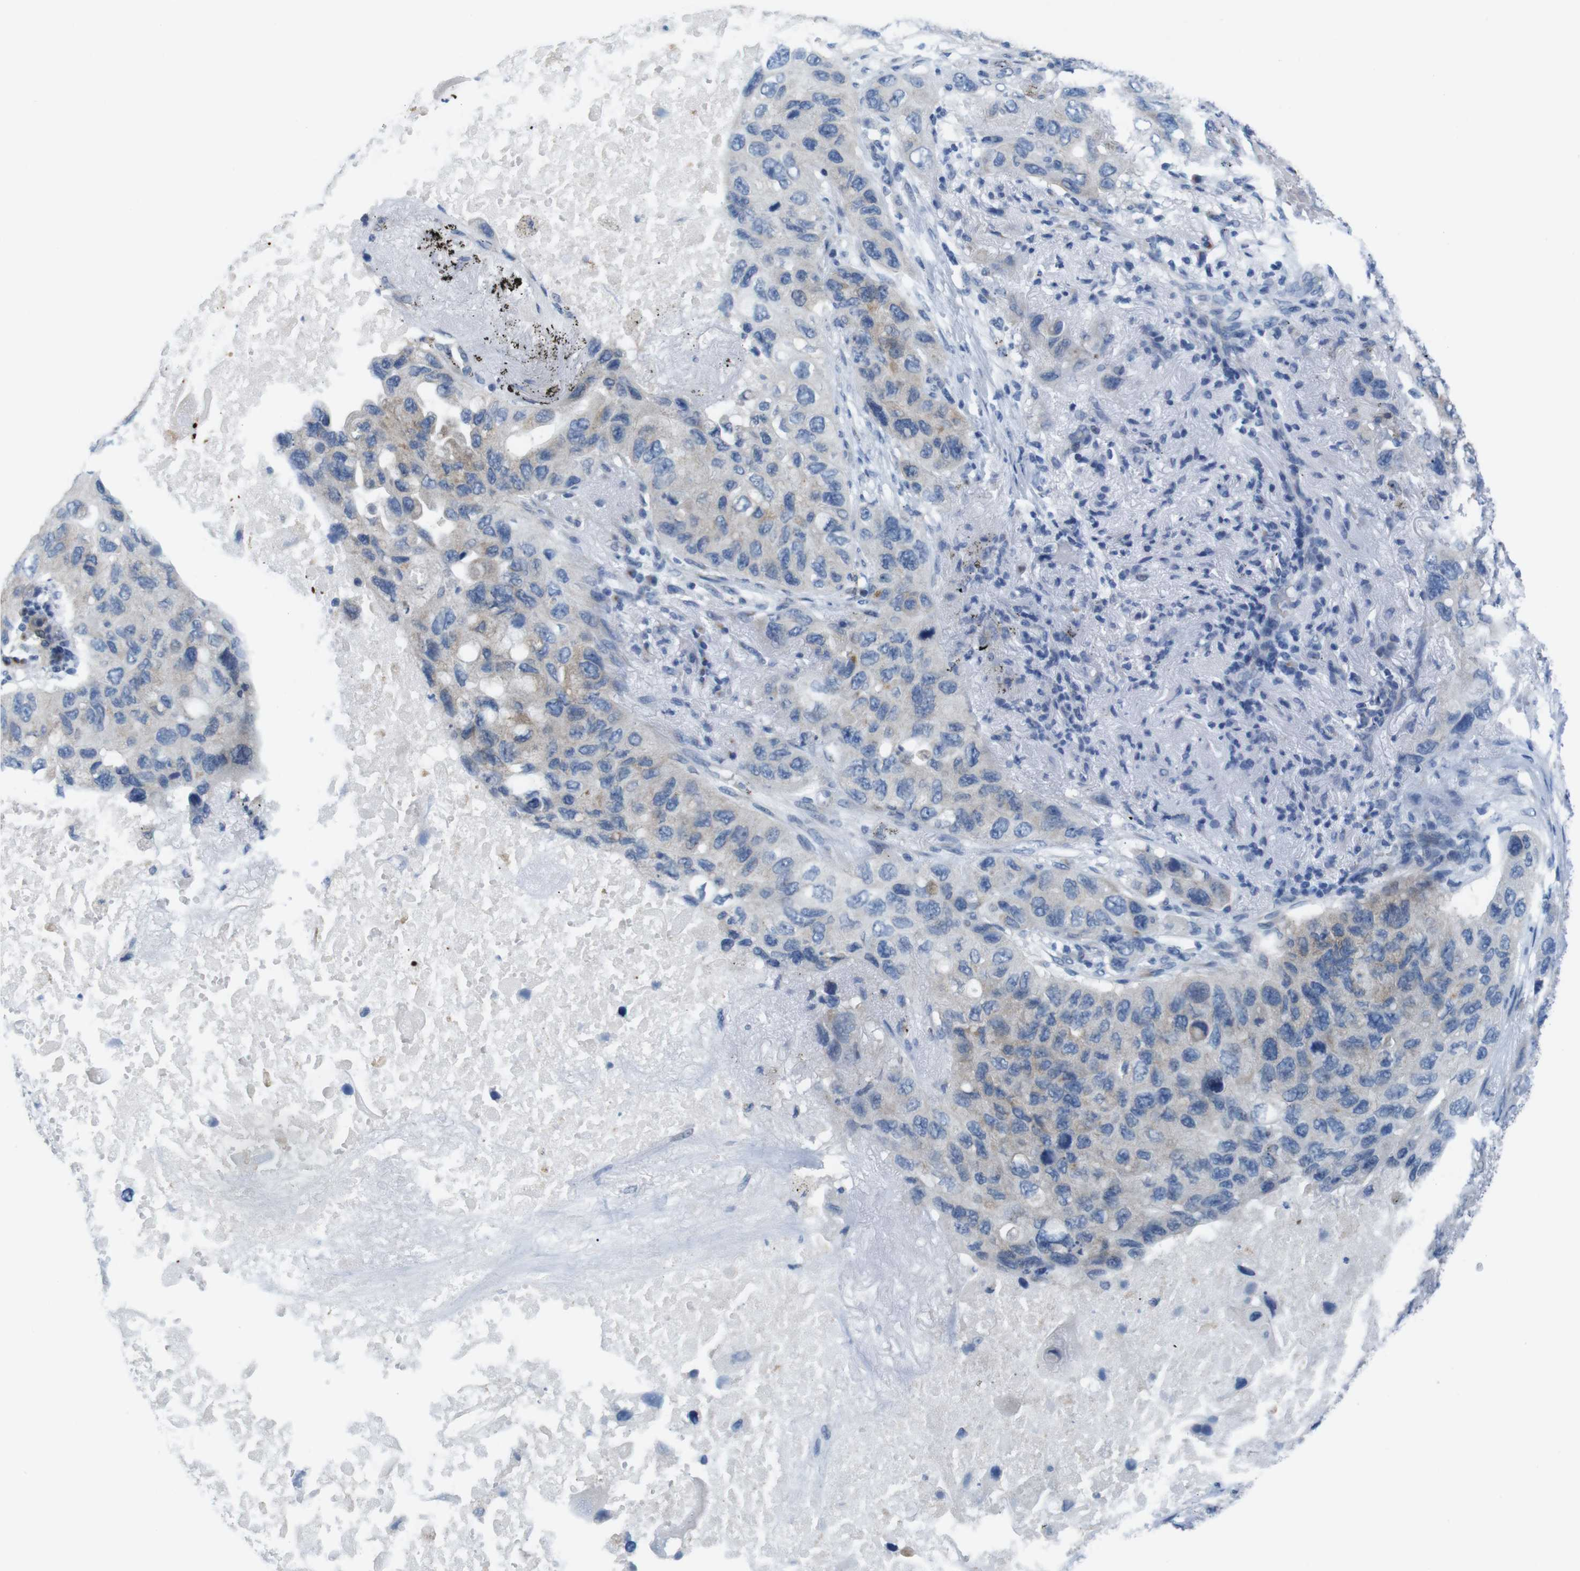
{"staining": {"intensity": "weak", "quantity": "<25%", "location": "cytoplasmic/membranous"}, "tissue": "lung cancer", "cell_type": "Tumor cells", "image_type": "cancer", "snomed": [{"axis": "morphology", "description": "Squamous cell carcinoma, NOS"}, {"axis": "topography", "description": "Lung"}], "caption": "This micrograph is of squamous cell carcinoma (lung) stained with IHC to label a protein in brown with the nuclei are counter-stained blue. There is no positivity in tumor cells.", "gene": "GOLGA2", "patient": {"sex": "female", "age": 73}}